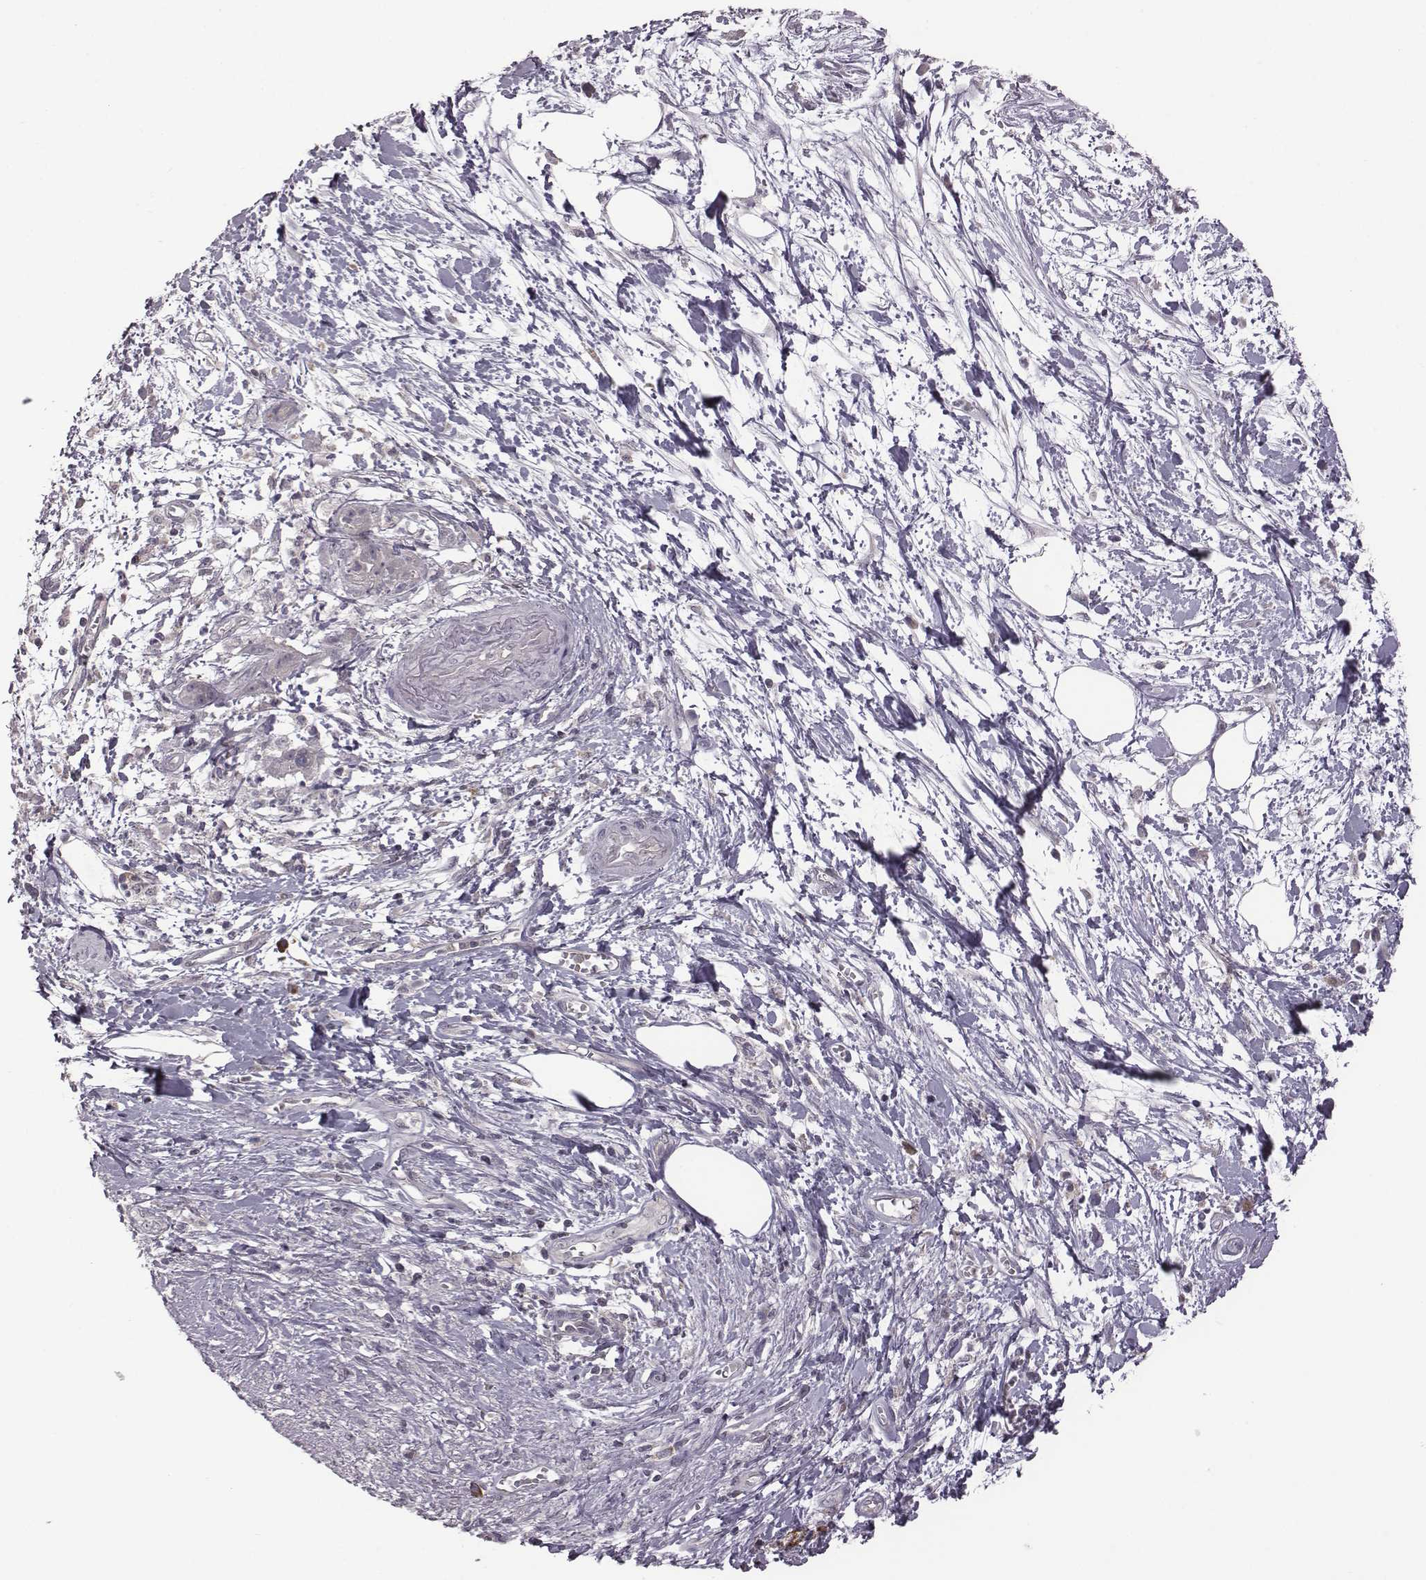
{"staining": {"intensity": "negative", "quantity": "none", "location": "none"}, "tissue": "pancreatic cancer", "cell_type": "Tumor cells", "image_type": "cancer", "snomed": [{"axis": "morphology", "description": "Normal tissue, NOS"}, {"axis": "morphology", "description": "Adenocarcinoma, NOS"}, {"axis": "topography", "description": "Lymph node"}, {"axis": "topography", "description": "Pancreas"}], "caption": "DAB (3,3'-diaminobenzidine) immunohistochemical staining of pancreatic cancer (adenocarcinoma) demonstrates no significant expression in tumor cells. Nuclei are stained in blue.", "gene": "BICDL1", "patient": {"sex": "female", "age": 58}}